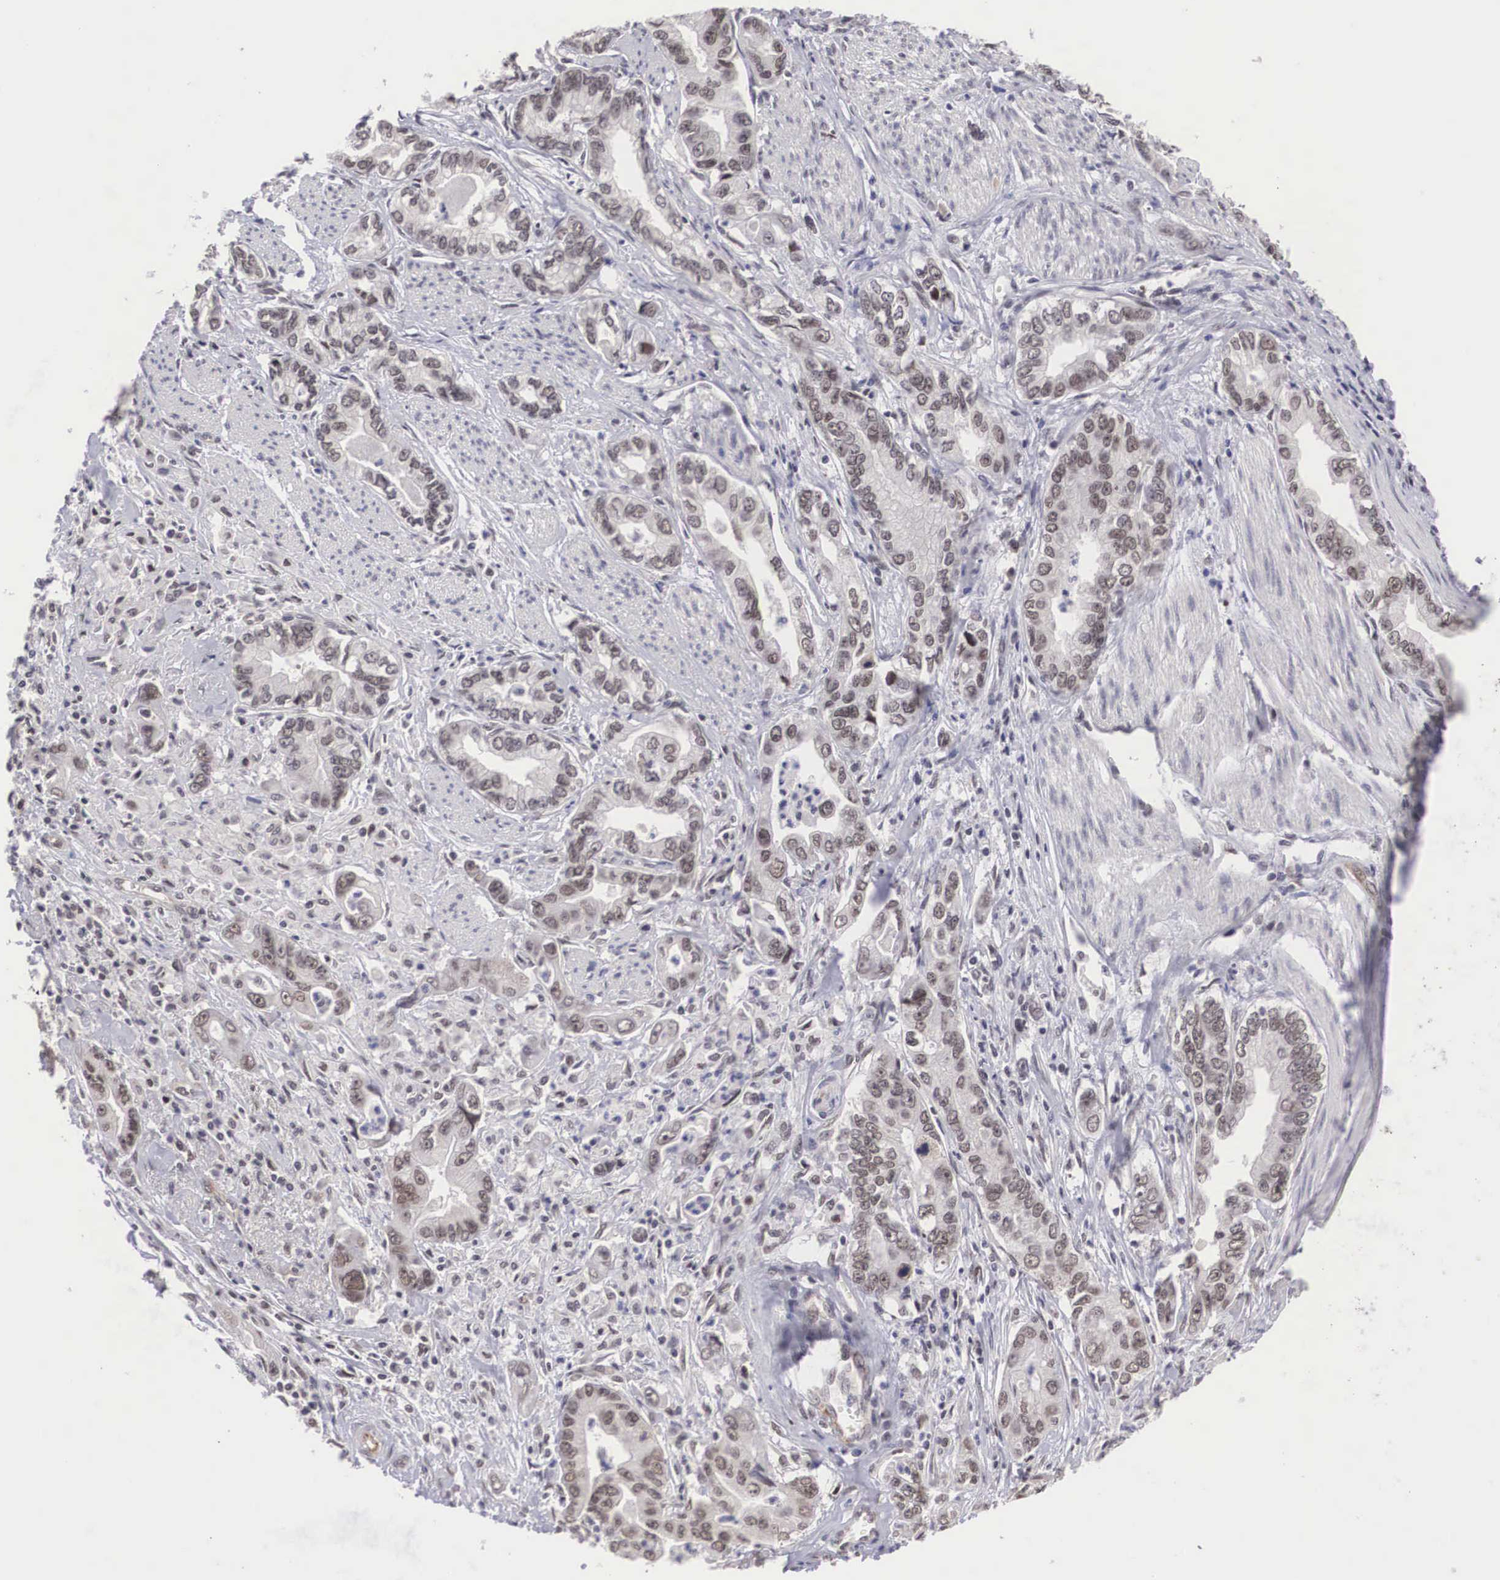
{"staining": {"intensity": "weak", "quantity": ">75%", "location": "nuclear"}, "tissue": "stomach cancer", "cell_type": "Tumor cells", "image_type": "cancer", "snomed": [{"axis": "morphology", "description": "Adenocarcinoma, NOS"}, {"axis": "topography", "description": "Pancreas"}, {"axis": "topography", "description": "Stomach, upper"}], "caption": "Immunohistochemical staining of human stomach cancer (adenocarcinoma) reveals weak nuclear protein expression in about >75% of tumor cells.", "gene": "MORC2", "patient": {"sex": "male", "age": 77}}